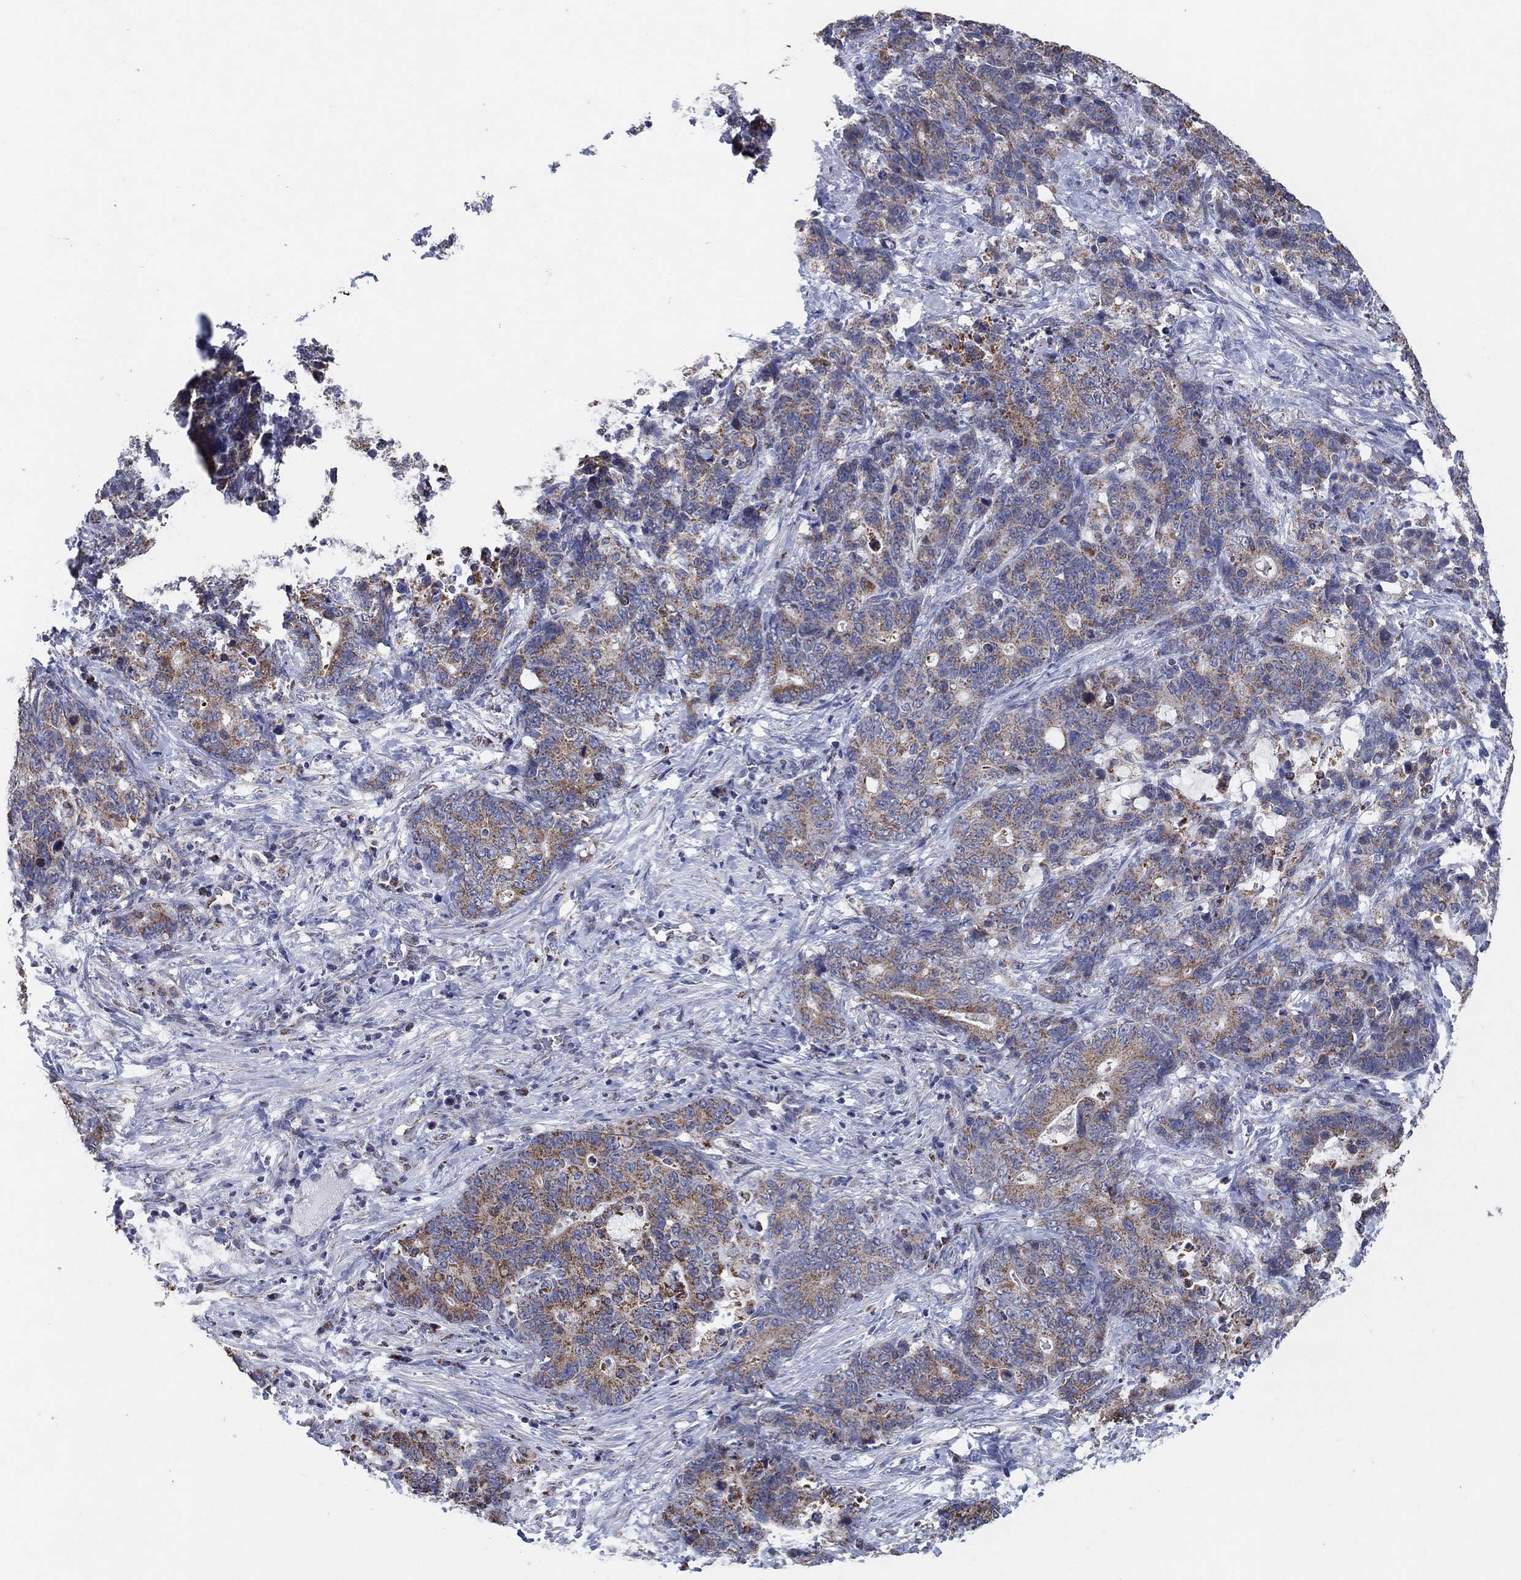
{"staining": {"intensity": "moderate", "quantity": "25%-75%", "location": "cytoplasmic/membranous"}, "tissue": "stomach cancer", "cell_type": "Tumor cells", "image_type": "cancer", "snomed": [{"axis": "morphology", "description": "Normal tissue, NOS"}, {"axis": "morphology", "description": "Adenocarcinoma, NOS"}, {"axis": "topography", "description": "Stomach"}], "caption": "Human stomach cancer (adenocarcinoma) stained with a brown dye displays moderate cytoplasmic/membranous positive staining in approximately 25%-75% of tumor cells.", "gene": "C9orf85", "patient": {"sex": "female", "age": 64}}